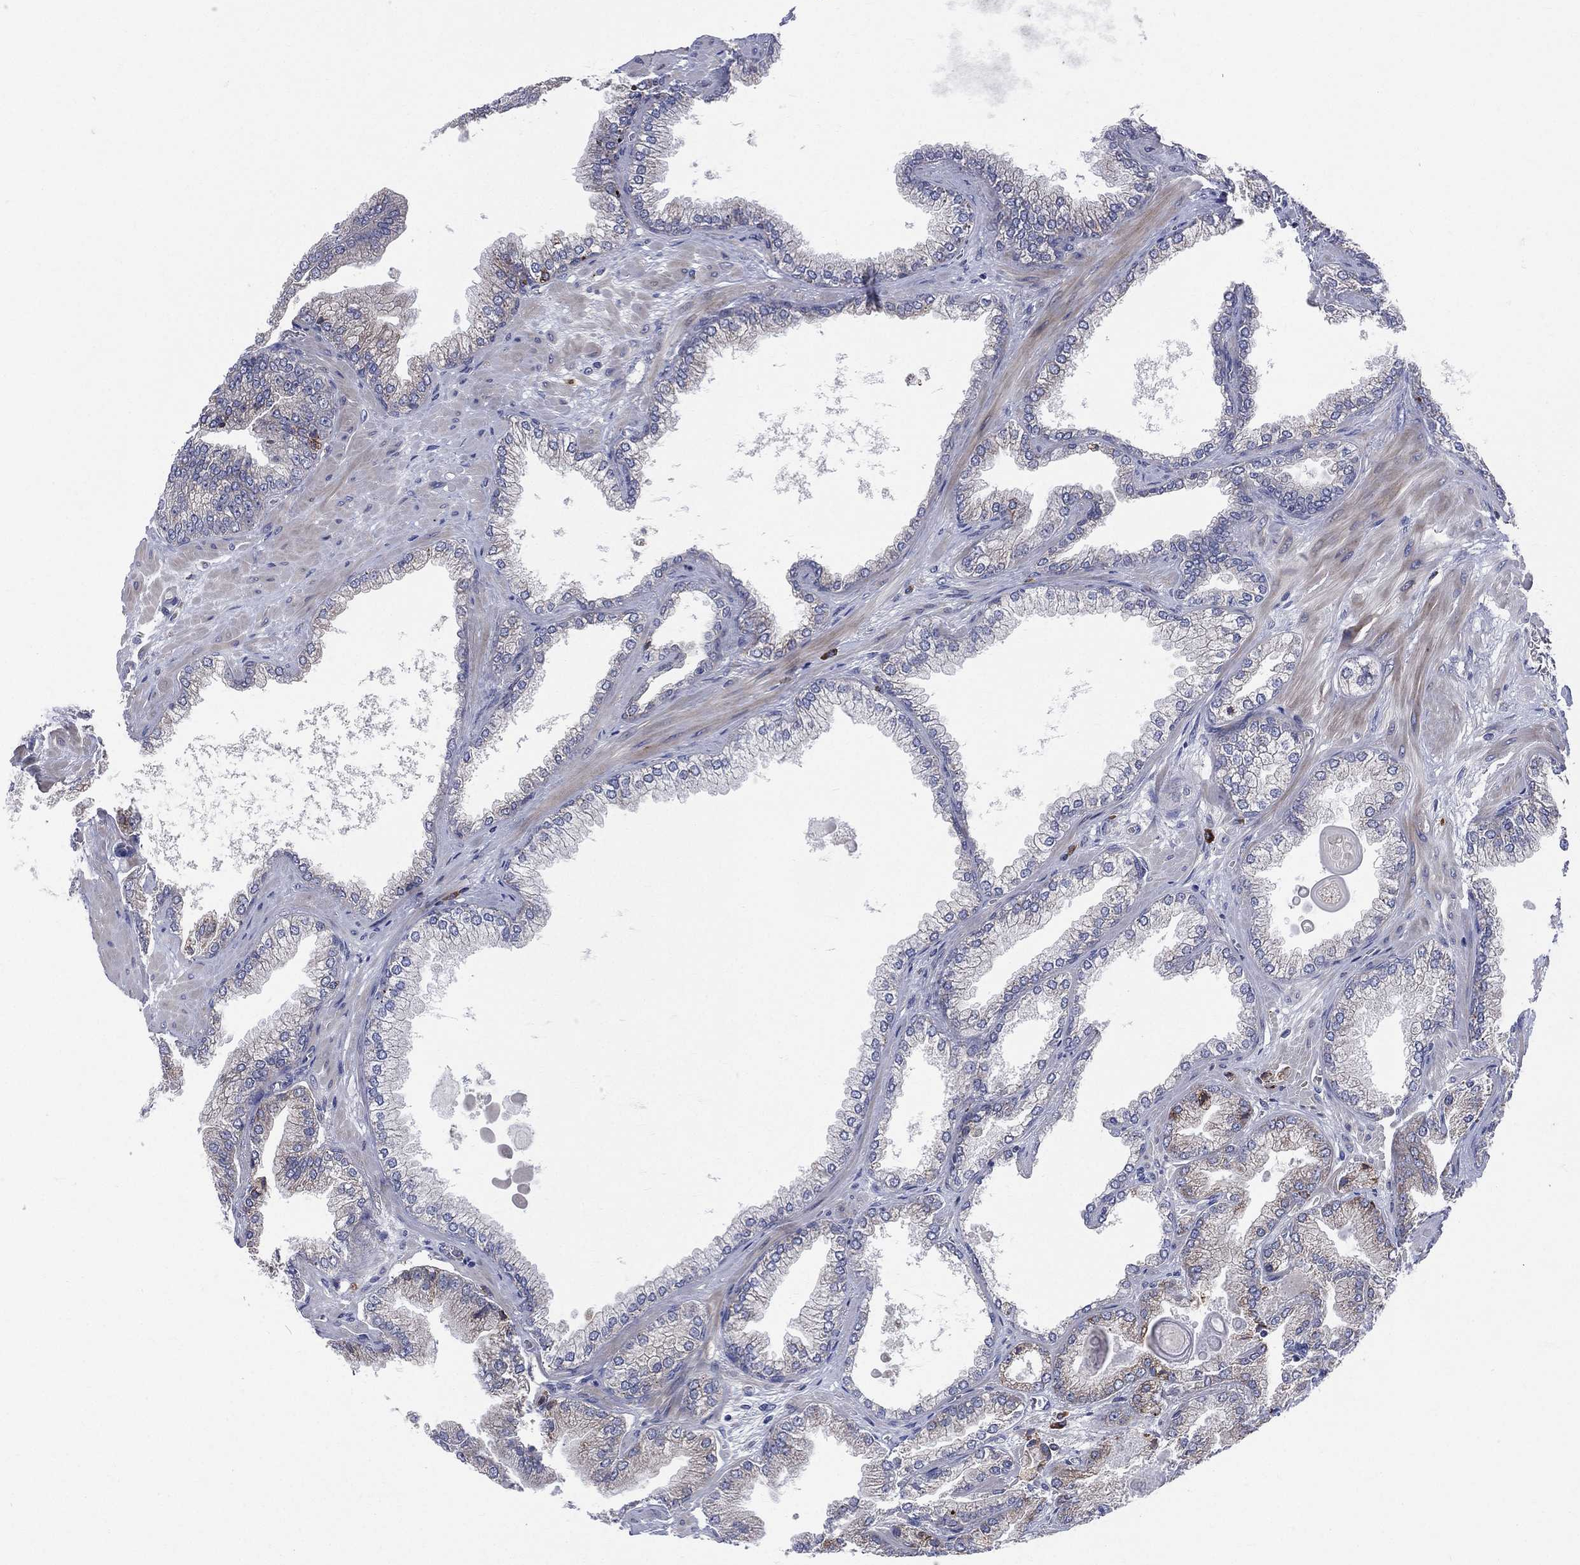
{"staining": {"intensity": "moderate", "quantity": "<25%", "location": "cytoplasmic/membranous"}, "tissue": "prostate cancer", "cell_type": "Tumor cells", "image_type": "cancer", "snomed": [{"axis": "morphology", "description": "Adenocarcinoma, Low grade"}, {"axis": "topography", "description": "Prostate"}], "caption": "Human prostate cancer (low-grade adenocarcinoma) stained with a protein marker exhibits moderate staining in tumor cells.", "gene": "CCDC159", "patient": {"sex": "male", "age": 72}}